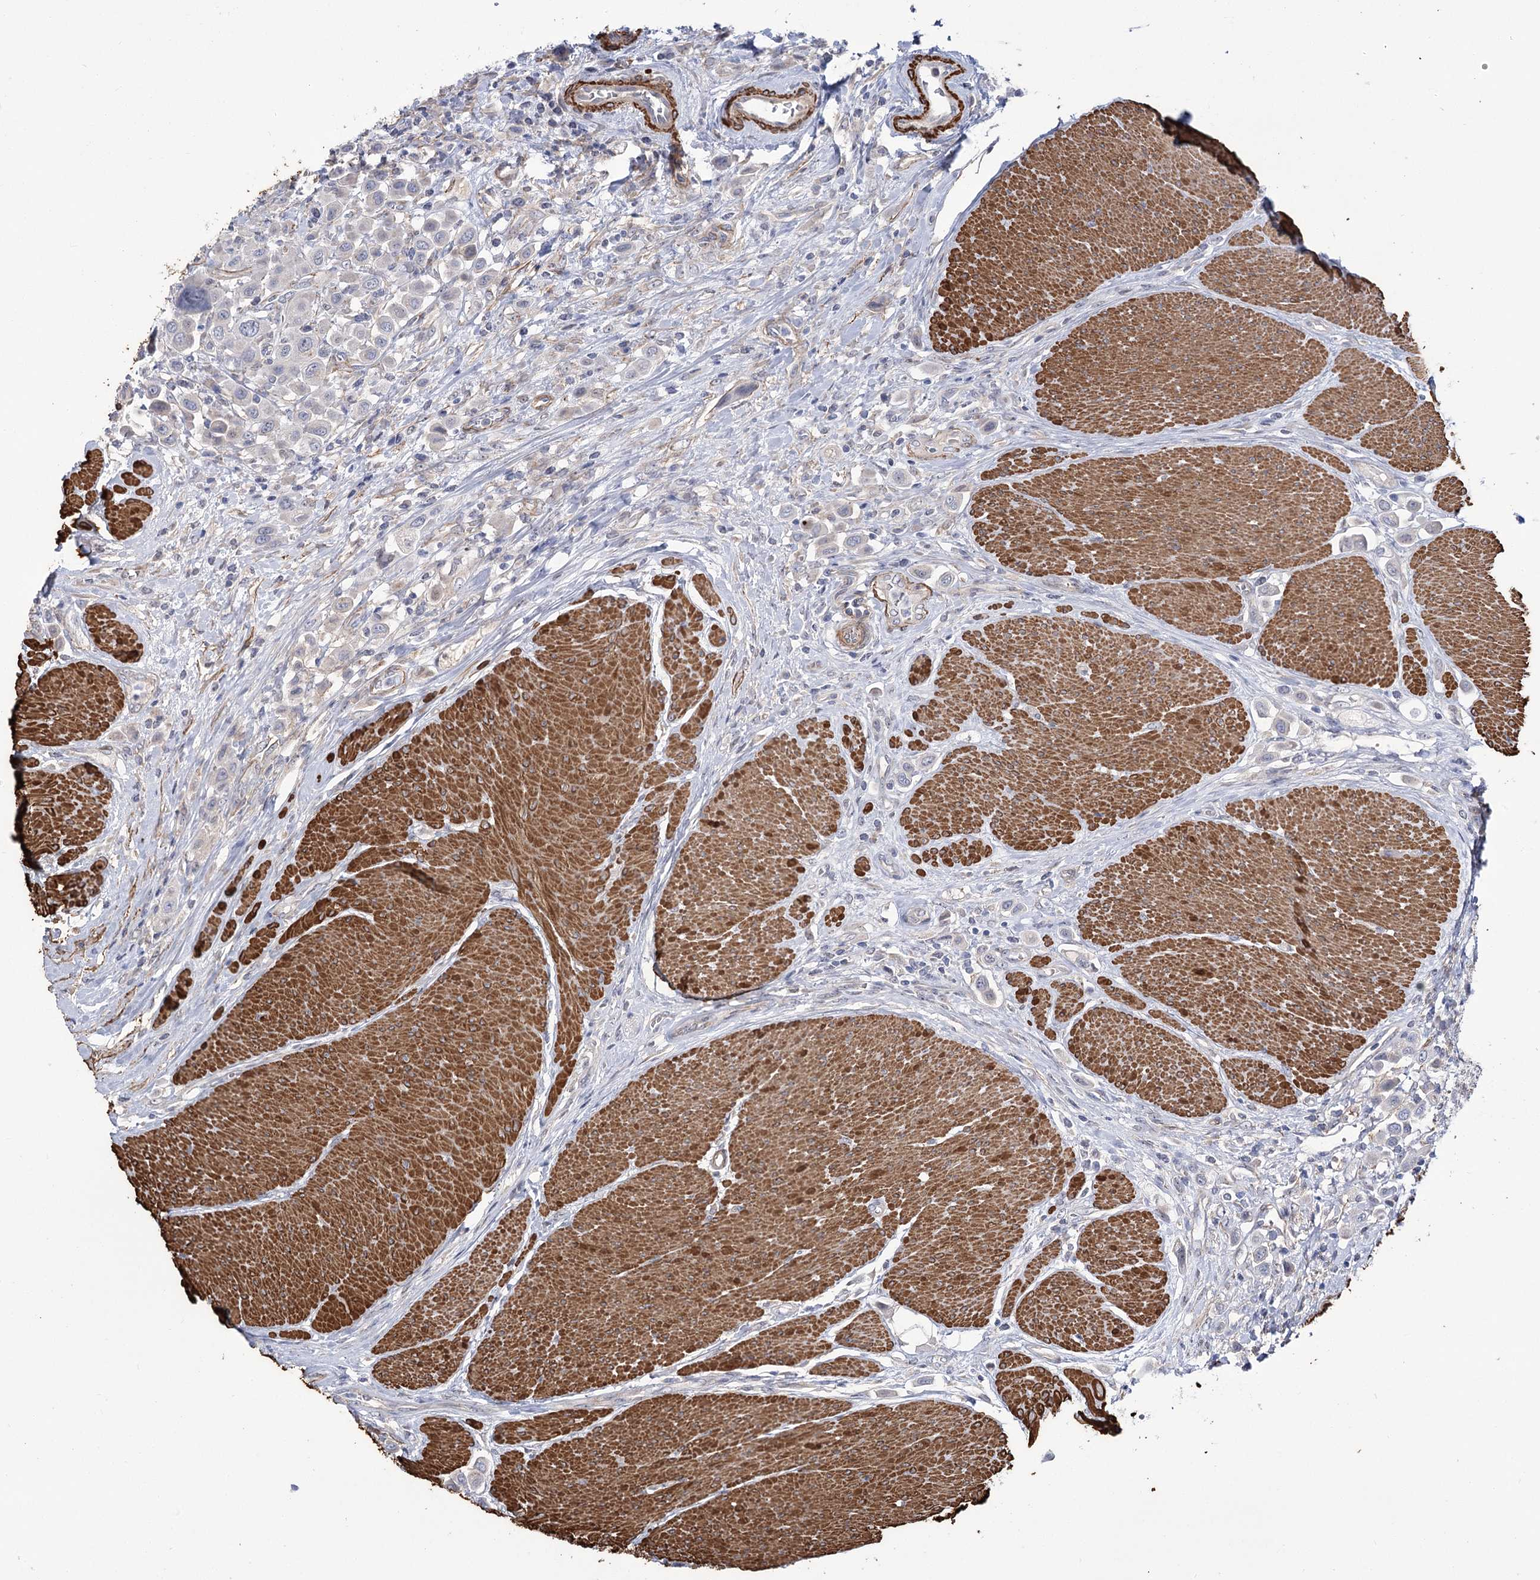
{"staining": {"intensity": "negative", "quantity": "none", "location": "none"}, "tissue": "urothelial cancer", "cell_type": "Tumor cells", "image_type": "cancer", "snomed": [{"axis": "morphology", "description": "Urothelial carcinoma, High grade"}, {"axis": "topography", "description": "Urinary bladder"}], "caption": "High-grade urothelial carcinoma was stained to show a protein in brown. There is no significant staining in tumor cells.", "gene": "WASHC3", "patient": {"sex": "male", "age": 50}}